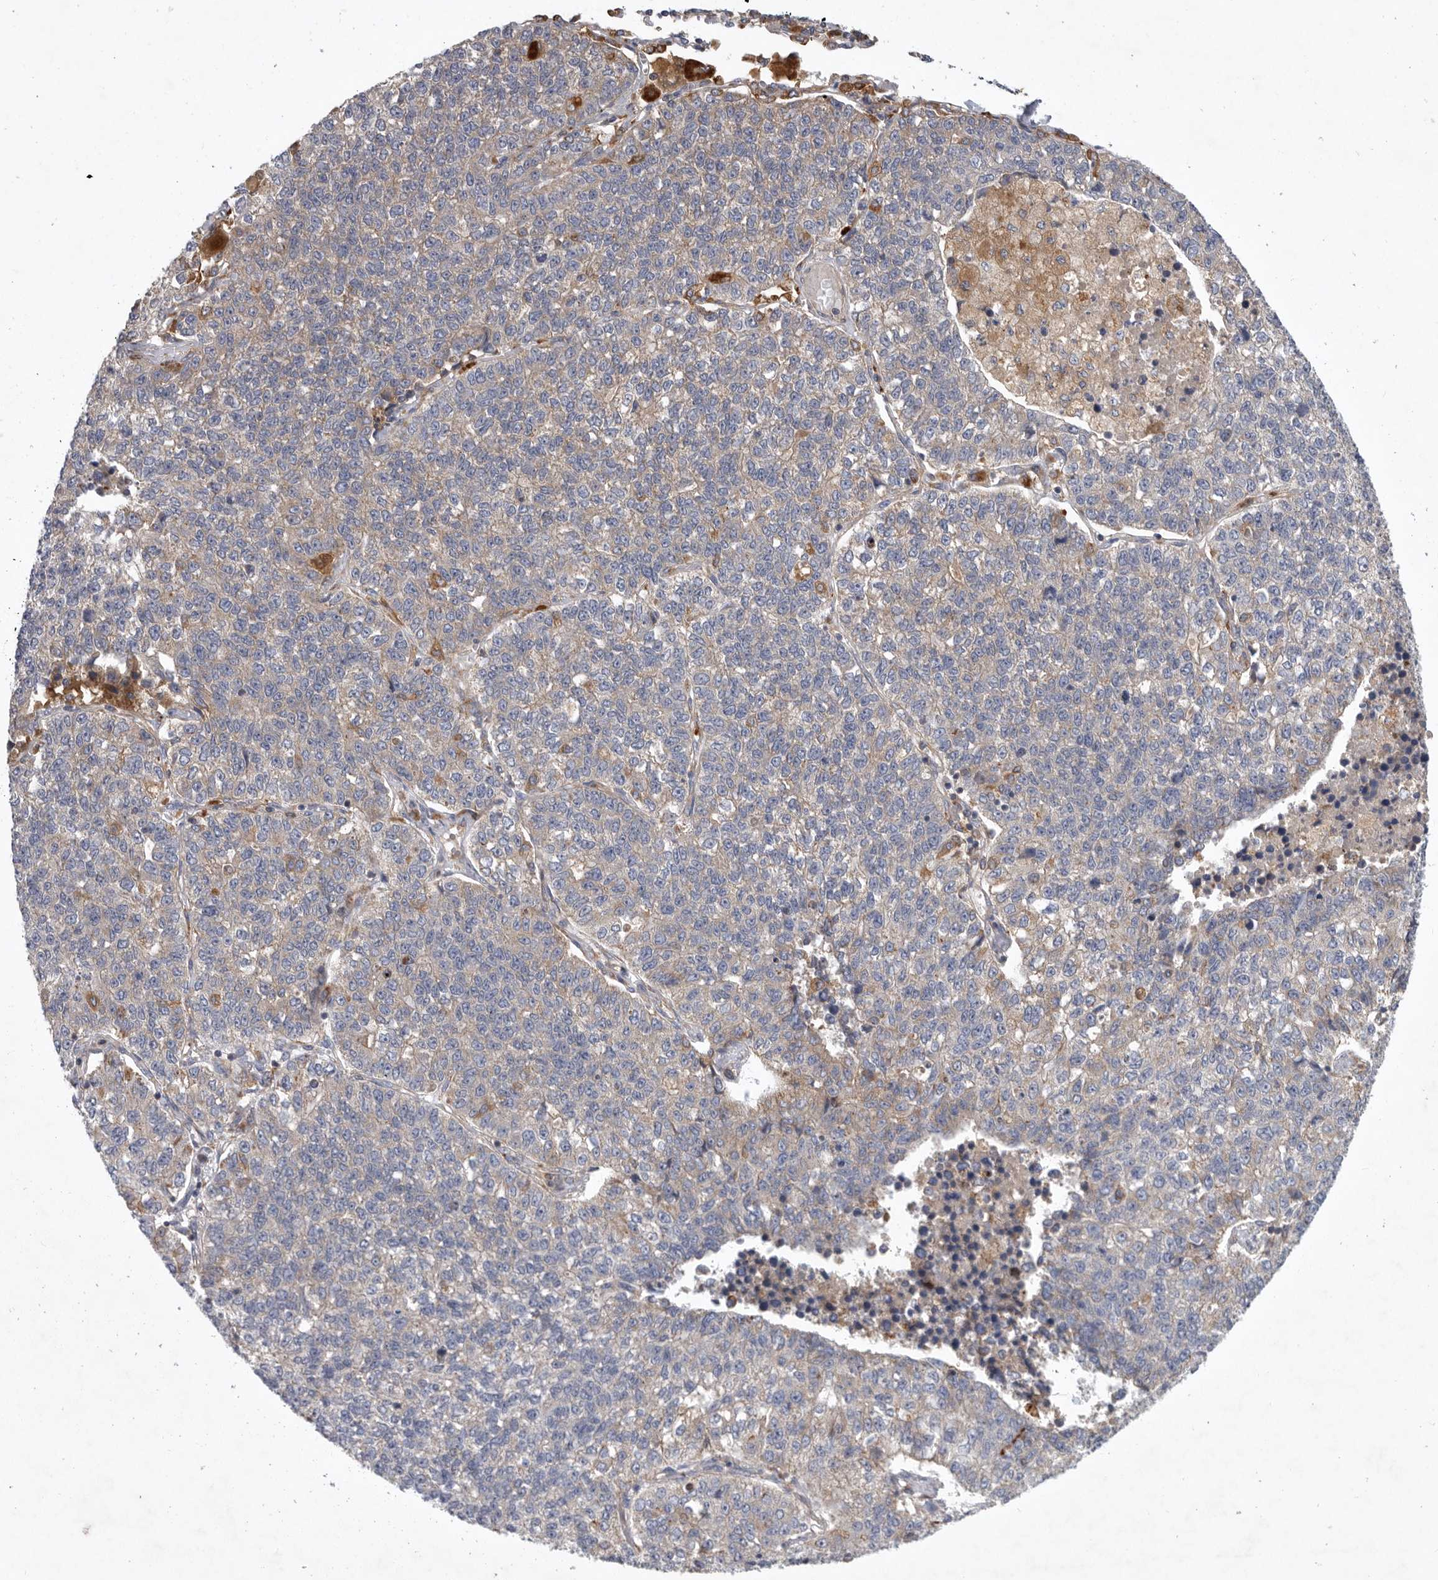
{"staining": {"intensity": "weak", "quantity": "<25%", "location": "cytoplasmic/membranous"}, "tissue": "lung cancer", "cell_type": "Tumor cells", "image_type": "cancer", "snomed": [{"axis": "morphology", "description": "Adenocarcinoma, NOS"}, {"axis": "topography", "description": "Lung"}], "caption": "The micrograph reveals no staining of tumor cells in adenocarcinoma (lung).", "gene": "C1orf109", "patient": {"sex": "male", "age": 49}}